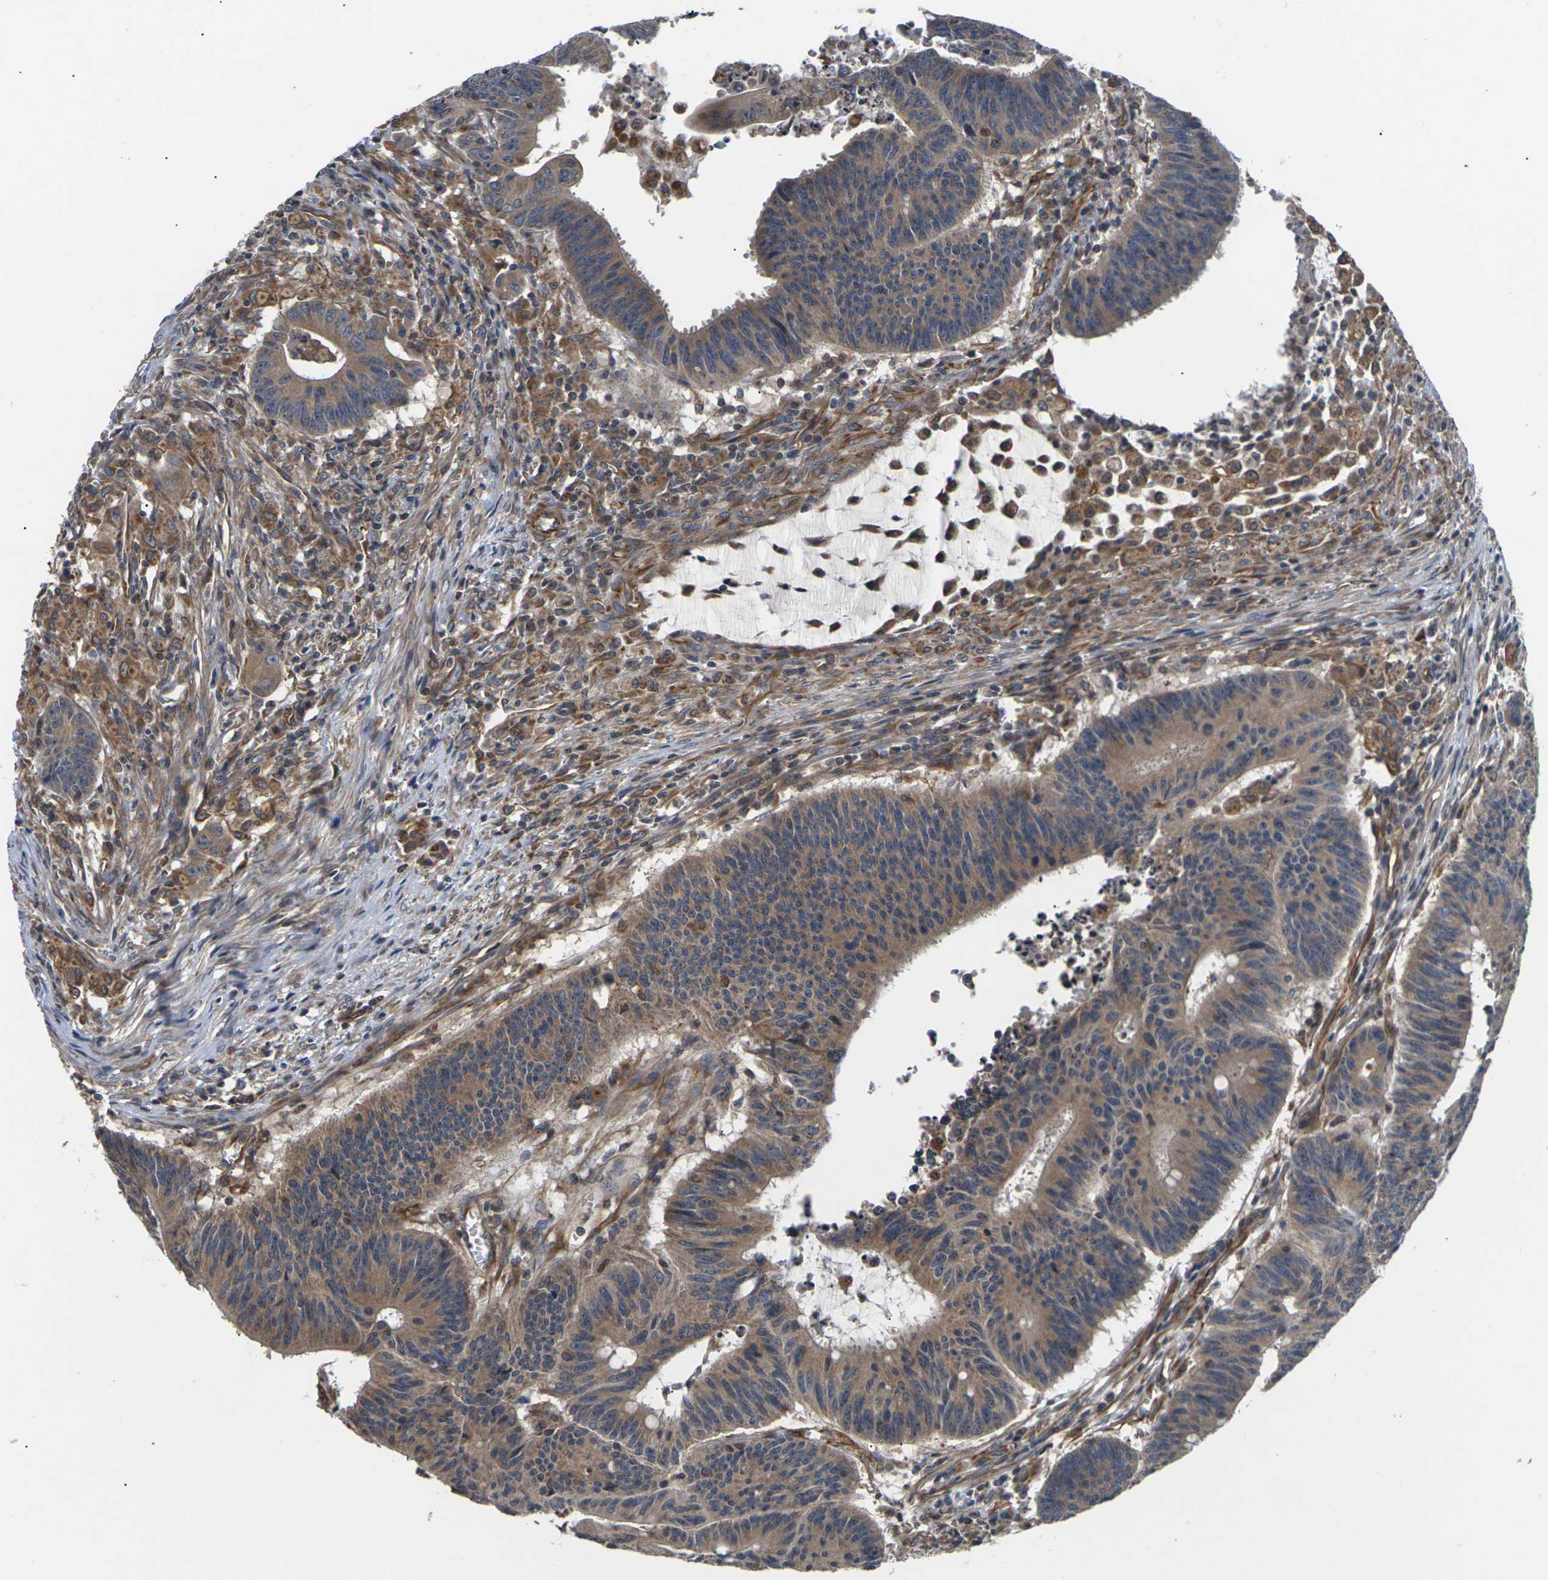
{"staining": {"intensity": "moderate", "quantity": ">75%", "location": "cytoplasmic/membranous"}, "tissue": "colorectal cancer", "cell_type": "Tumor cells", "image_type": "cancer", "snomed": [{"axis": "morphology", "description": "Adenocarcinoma, NOS"}, {"axis": "topography", "description": "Colon"}], "caption": "Colorectal cancer (adenocarcinoma) tissue reveals moderate cytoplasmic/membranous positivity in about >75% of tumor cells, visualized by immunohistochemistry.", "gene": "DKK2", "patient": {"sex": "male", "age": 45}}